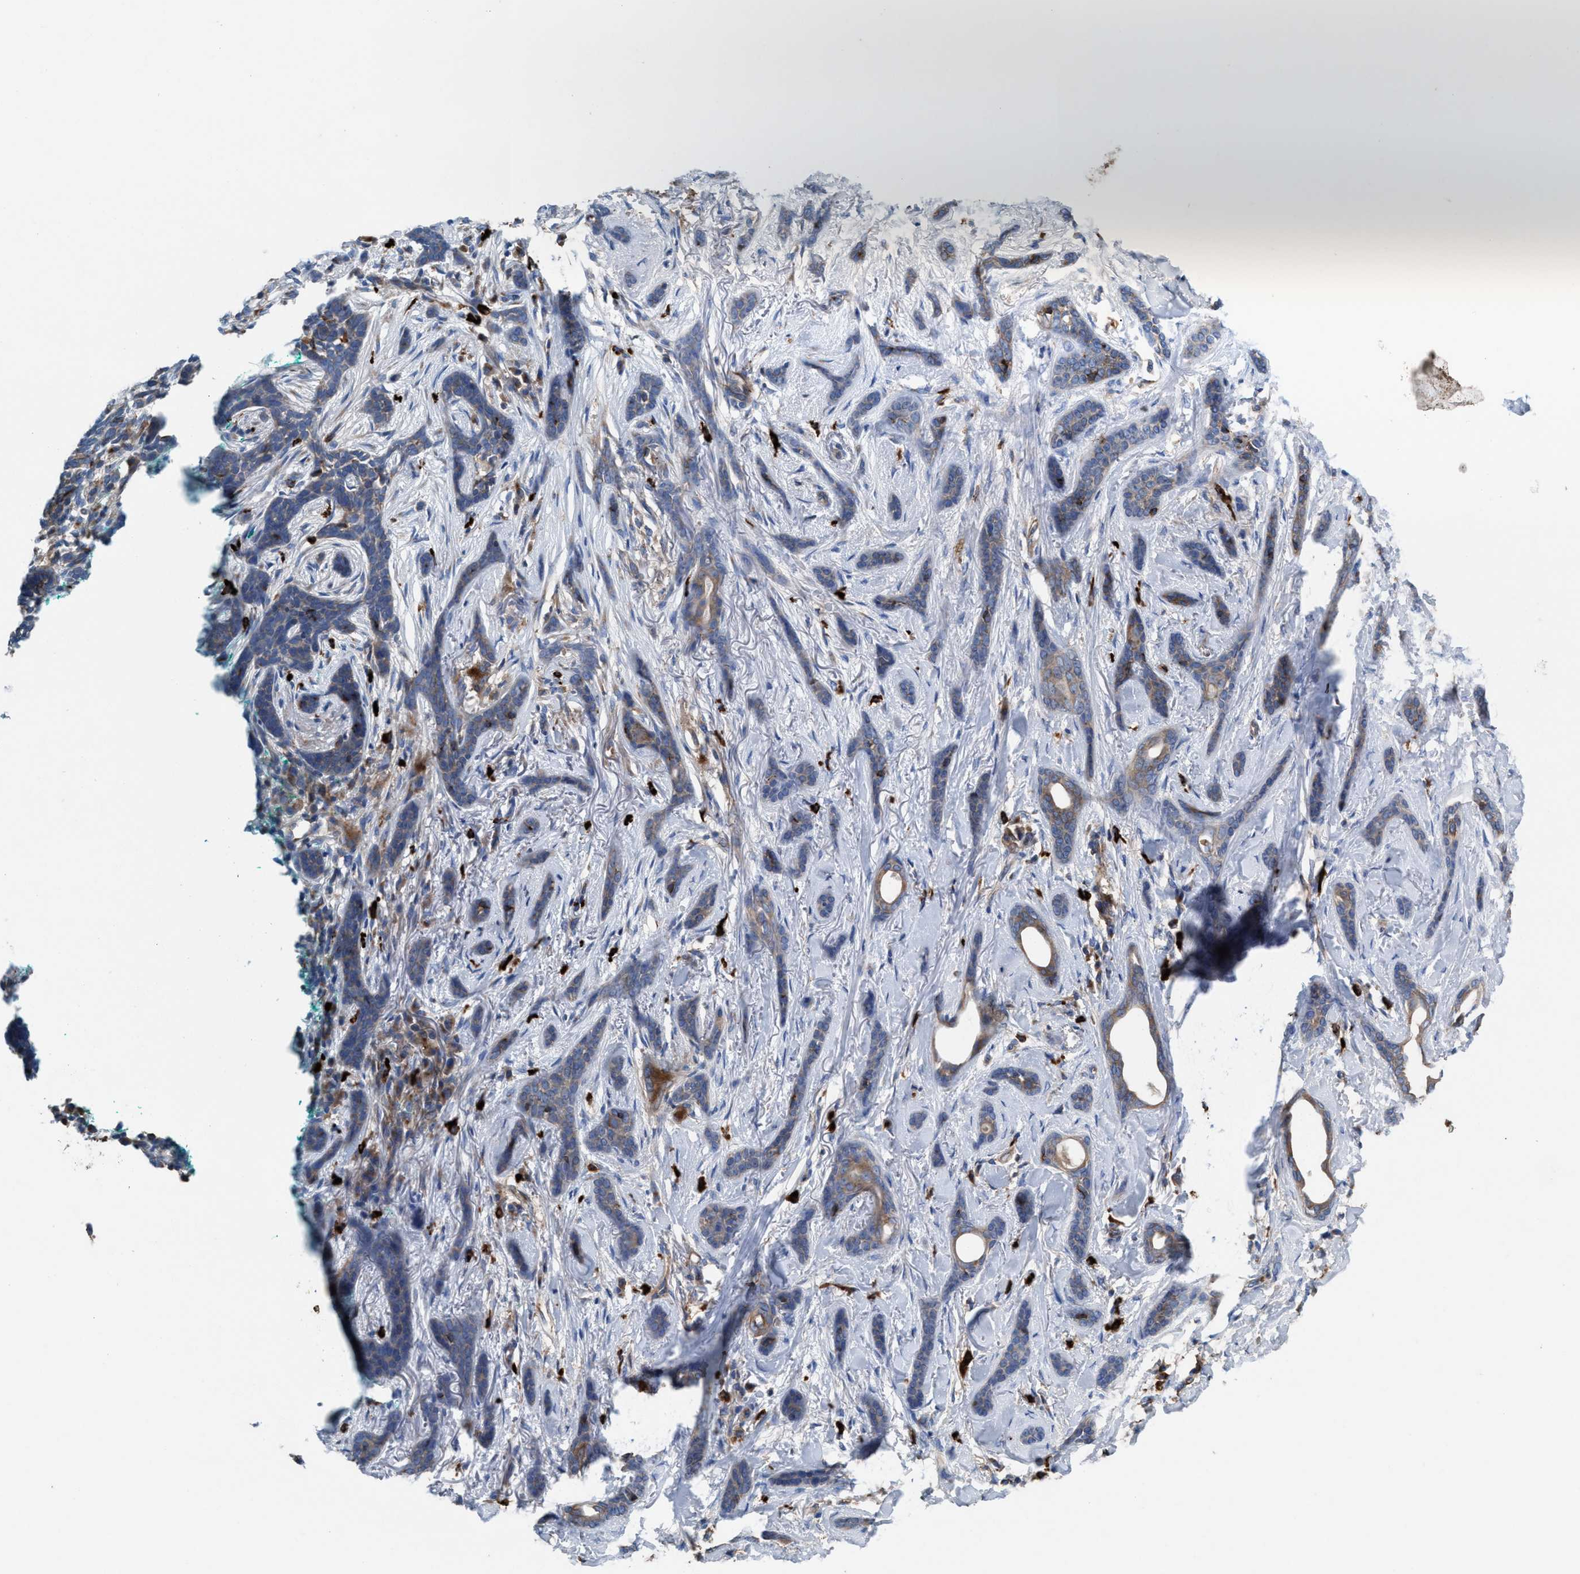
{"staining": {"intensity": "weak", "quantity": "25%-75%", "location": "cytoplasmic/membranous"}, "tissue": "skin cancer", "cell_type": "Tumor cells", "image_type": "cancer", "snomed": [{"axis": "morphology", "description": "Basal cell carcinoma"}, {"axis": "morphology", "description": "Adnexal tumor, benign"}, {"axis": "topography", "description": "Skin"}], "caption": "Immunohistochemistry (IHC) histopathology image of neoplastic tissue: human skin cancer (basal cell carcinoma) stained using immunohistochemistry (IHC) displays low levels of weak protein expression localized specifically in the cytoplasmic/membranous of tumor cells, appearing as a cytoplasmic/membranous brown color.", "gene": "NYAP1", "patient": {"sex": "female", "age": 42}}